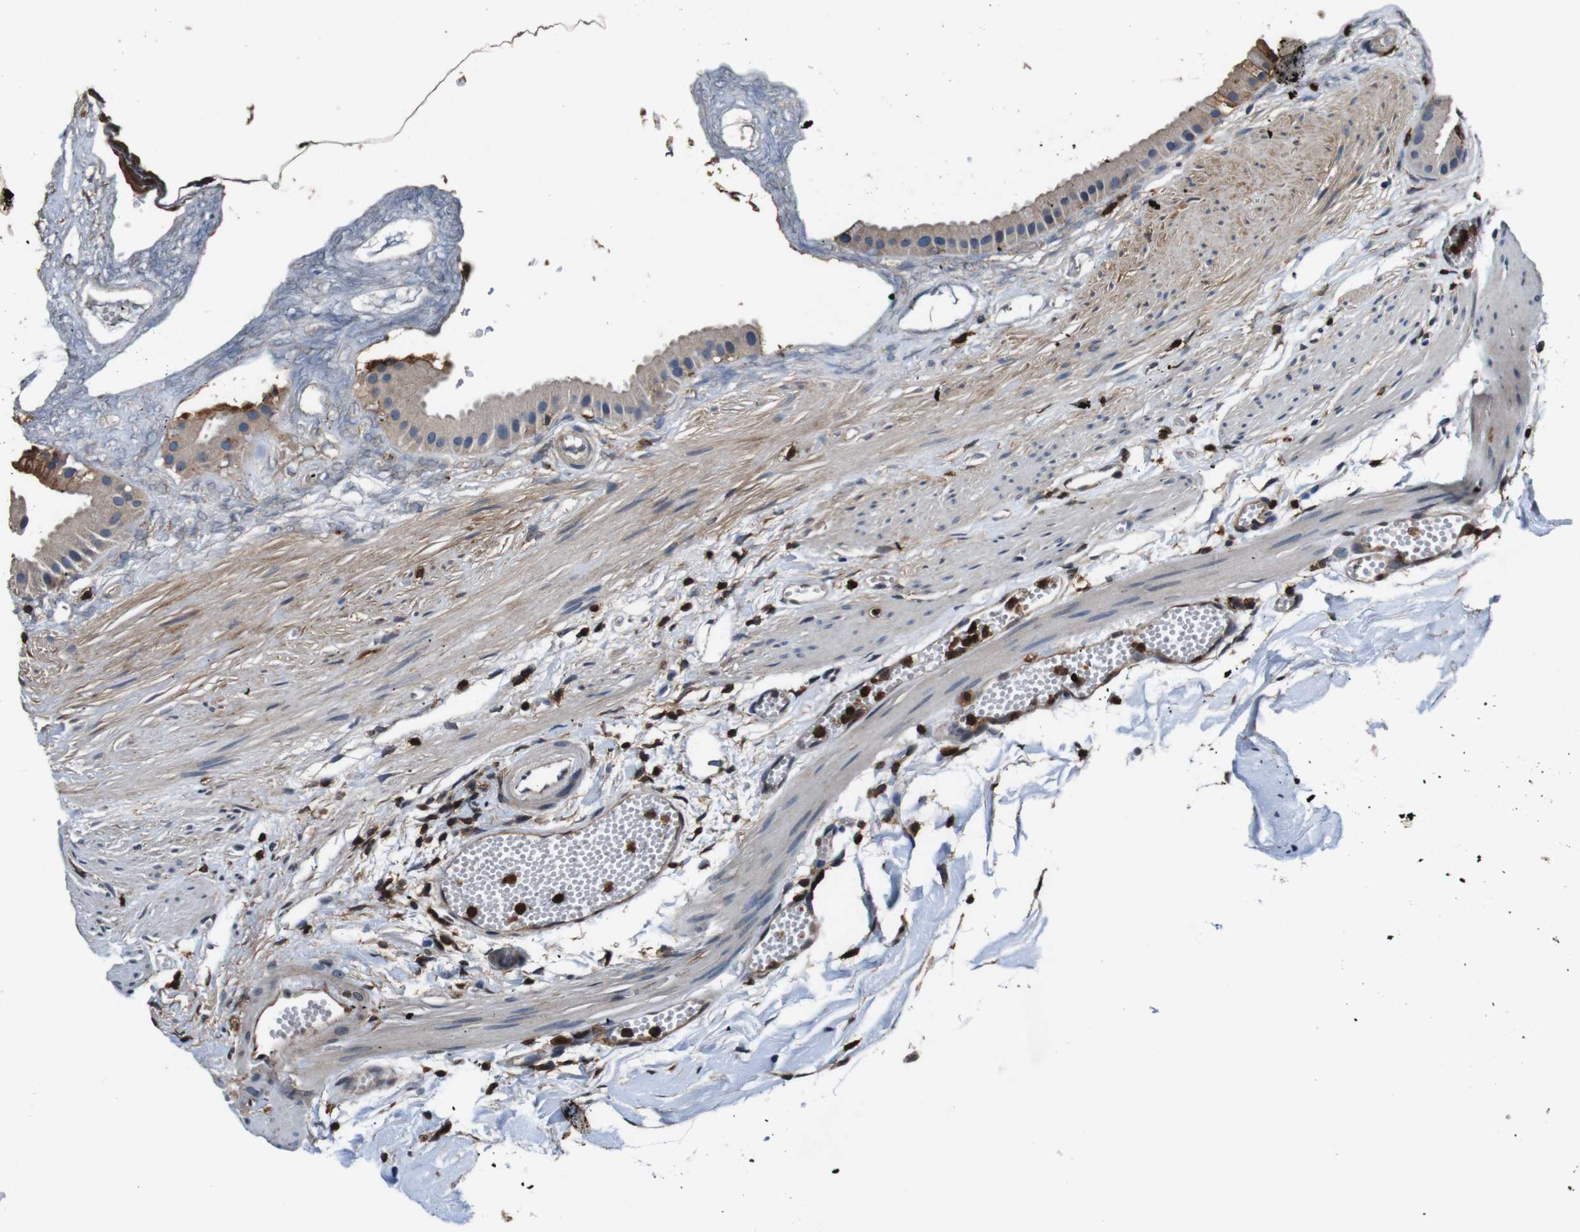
{"staining": {"intensity": "moderate", "quantity": "<25%", "location": "cytoplasmic/membranous,nuclear"}, "tissue": "gallbladder", "cell_type": "Glandular cells", "image_type": "normal", "snomed": [{"axis": "morphology", "description": "Normal tissue, NOS"}, {"axis": "topography", "description": "Gallbladder"}], "caption": "Immunohistochemical staining of unremarkable human gallbladder exhibits moderate cytoplasmic/membranous,nuclear protein positivity in about <25% of glandular cells. The protein is stained brown, and the nuclei are stained in blue (DAB (3,3'-diaminobenzidine) IHC with brightfield microscopy, high magnification).", "gene": "ANXA1", "patient": {"sex": "female", "age": 64}}